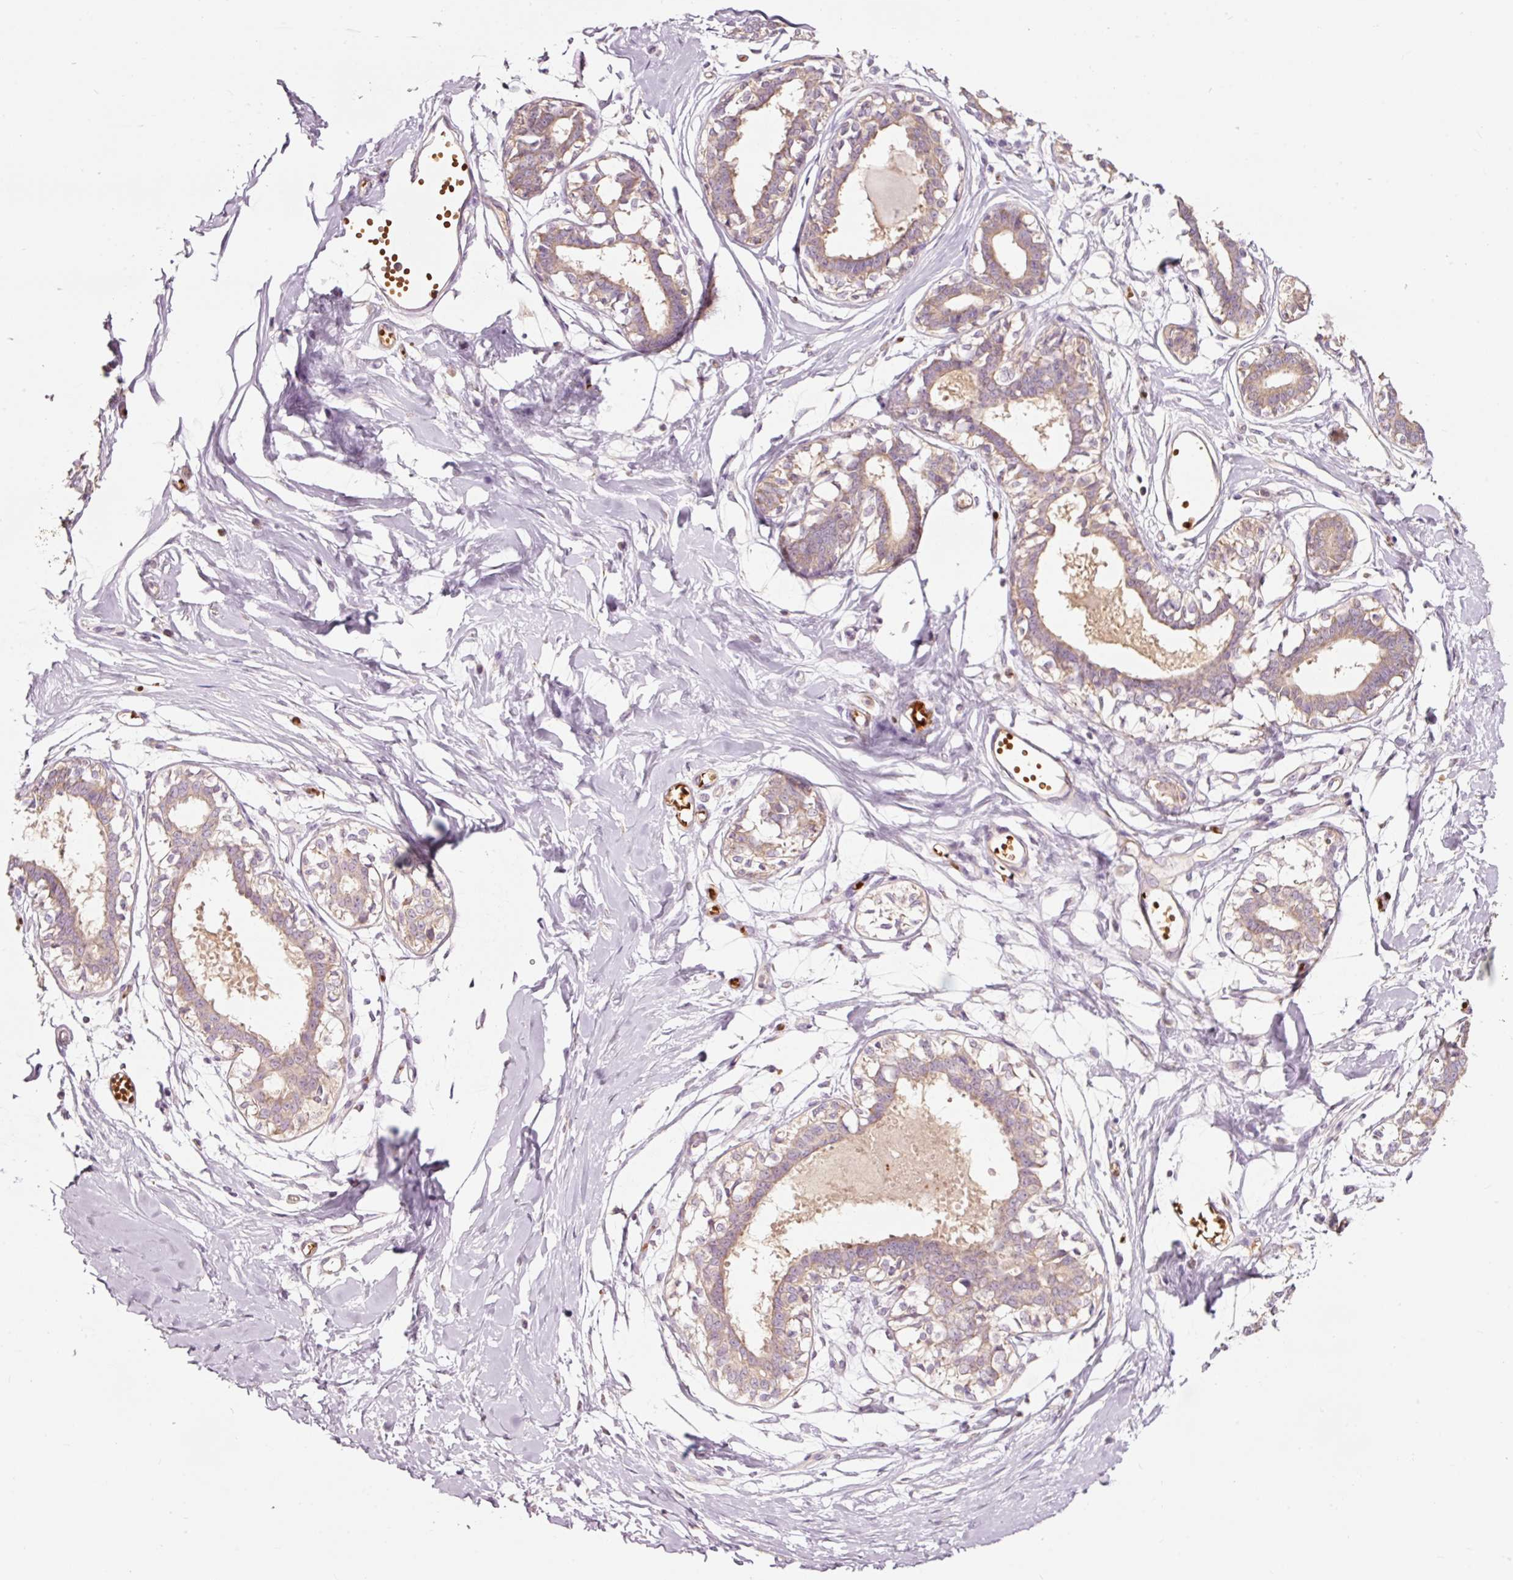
{"staining": {"intensity": "negative", "quantity": "none", "location": "none"}, "tissue": "breast", "cell_type": "Adipocytes", "image_type": "normal", "snomed": [{"axis": "morphology", "description": "Normal tissue, NOS"}, {"axis": "topography", "description": "Breast"}], "caption": "Immunohistochemical staining of unremarkable human breast reveals no significant expression in adipocytes. Brightfield microscopy of immunohistochemistry (IHC) stained with DAB (3,3'-diaminobenzidine) (brown) and hematoxylin (blue), captured at high magnification.", "gene": "LDHAL6B", "patient": {"sex": "female", "age": 45}}